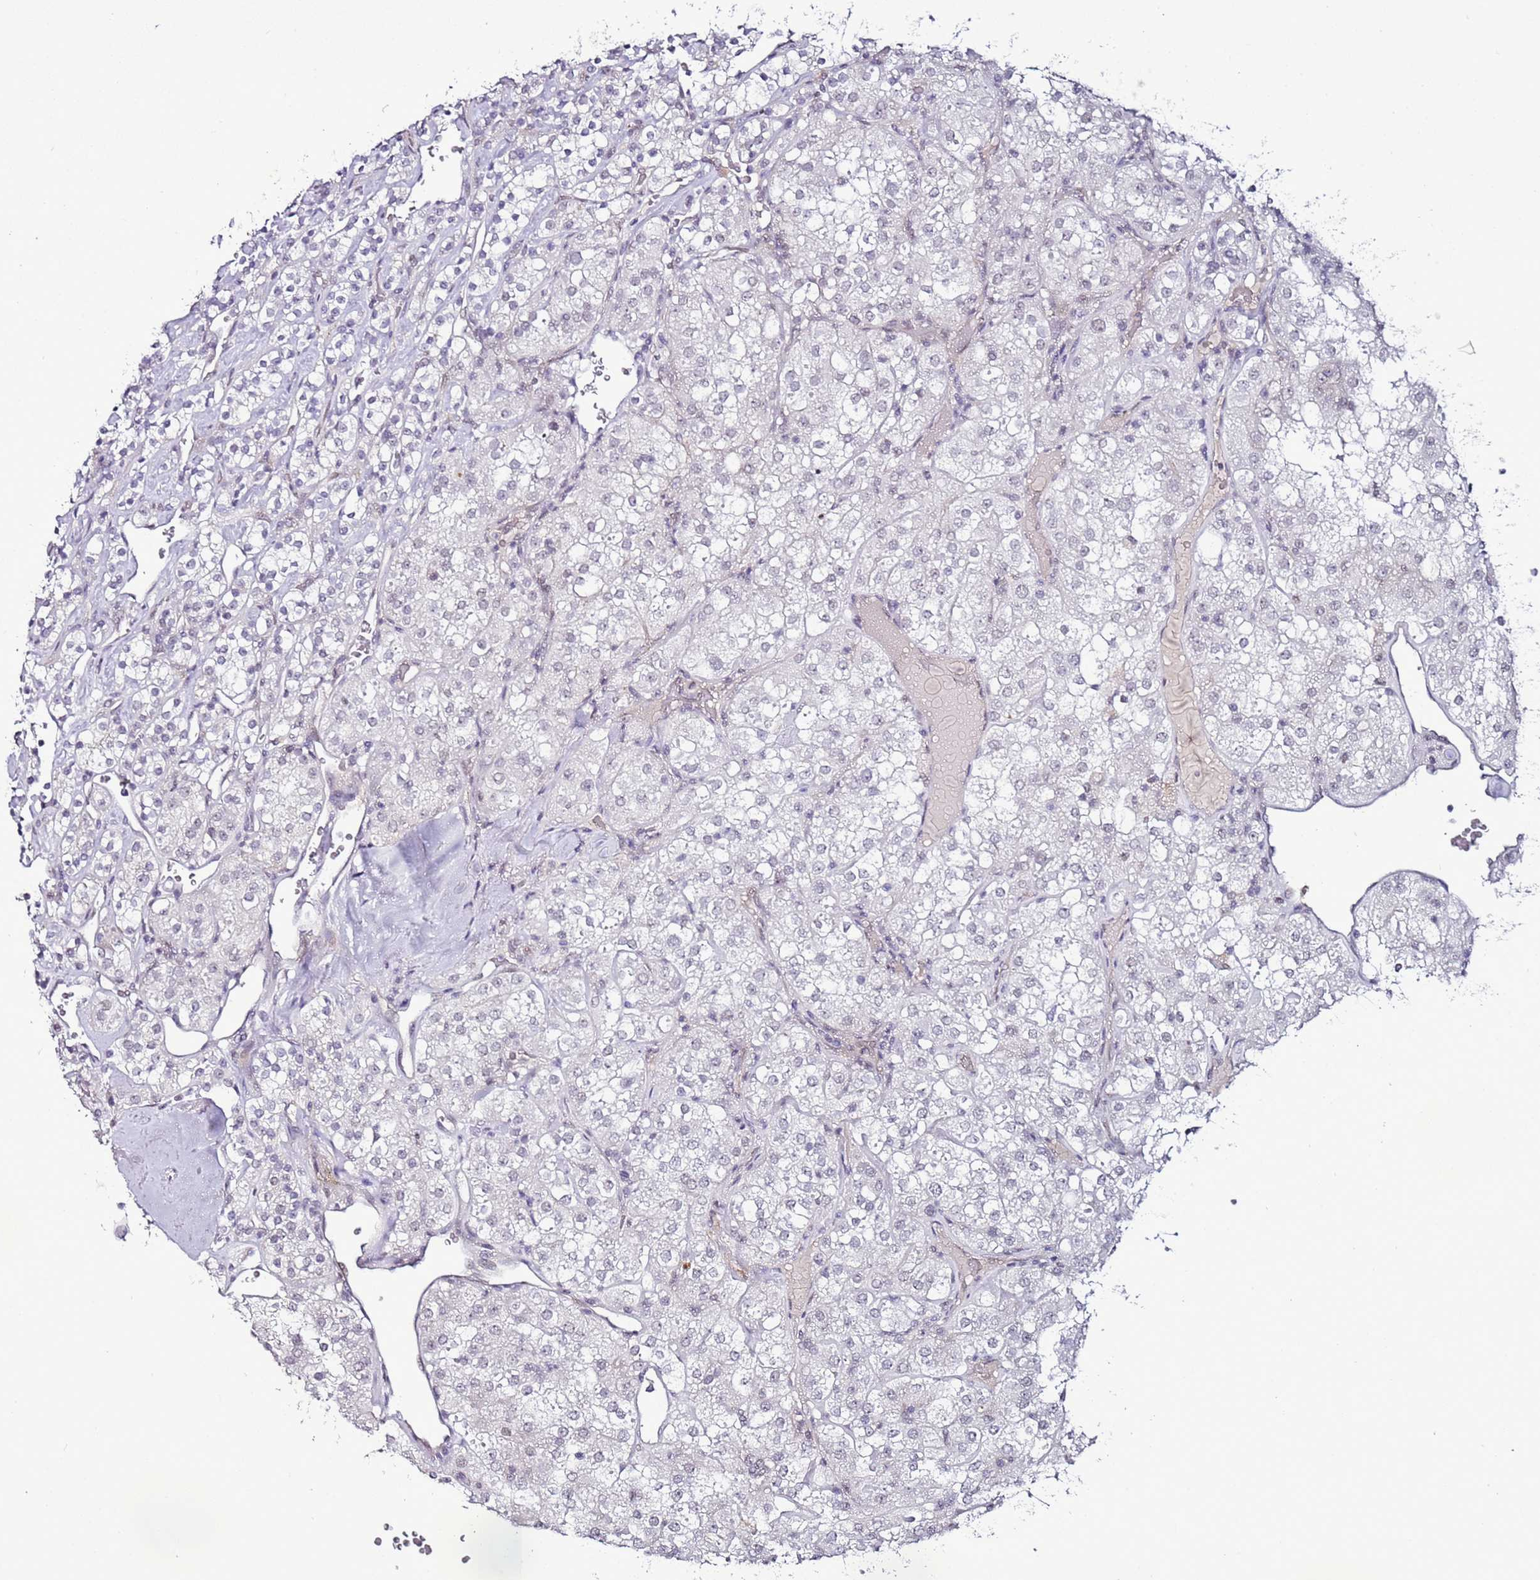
{"staining": {"intensity": "negative", "quantity": "none", "location": "none"}, "tissue": "renal cancer", "cell_type": "Tumor cells", "image_type": "cancer", "snomed": [{"axis": "morphology", "description": "Adenocarcinoma, NOS"}, {"axis": "topography", "description": "Kidney"}], "caption": "IHC micrograph of human adenocarcinoma (renal) stained for a protein (brown), which reveals no staining in tumor cells.", "gene": "PSMA7", "patient": {"sex": "male", "age": 77}}